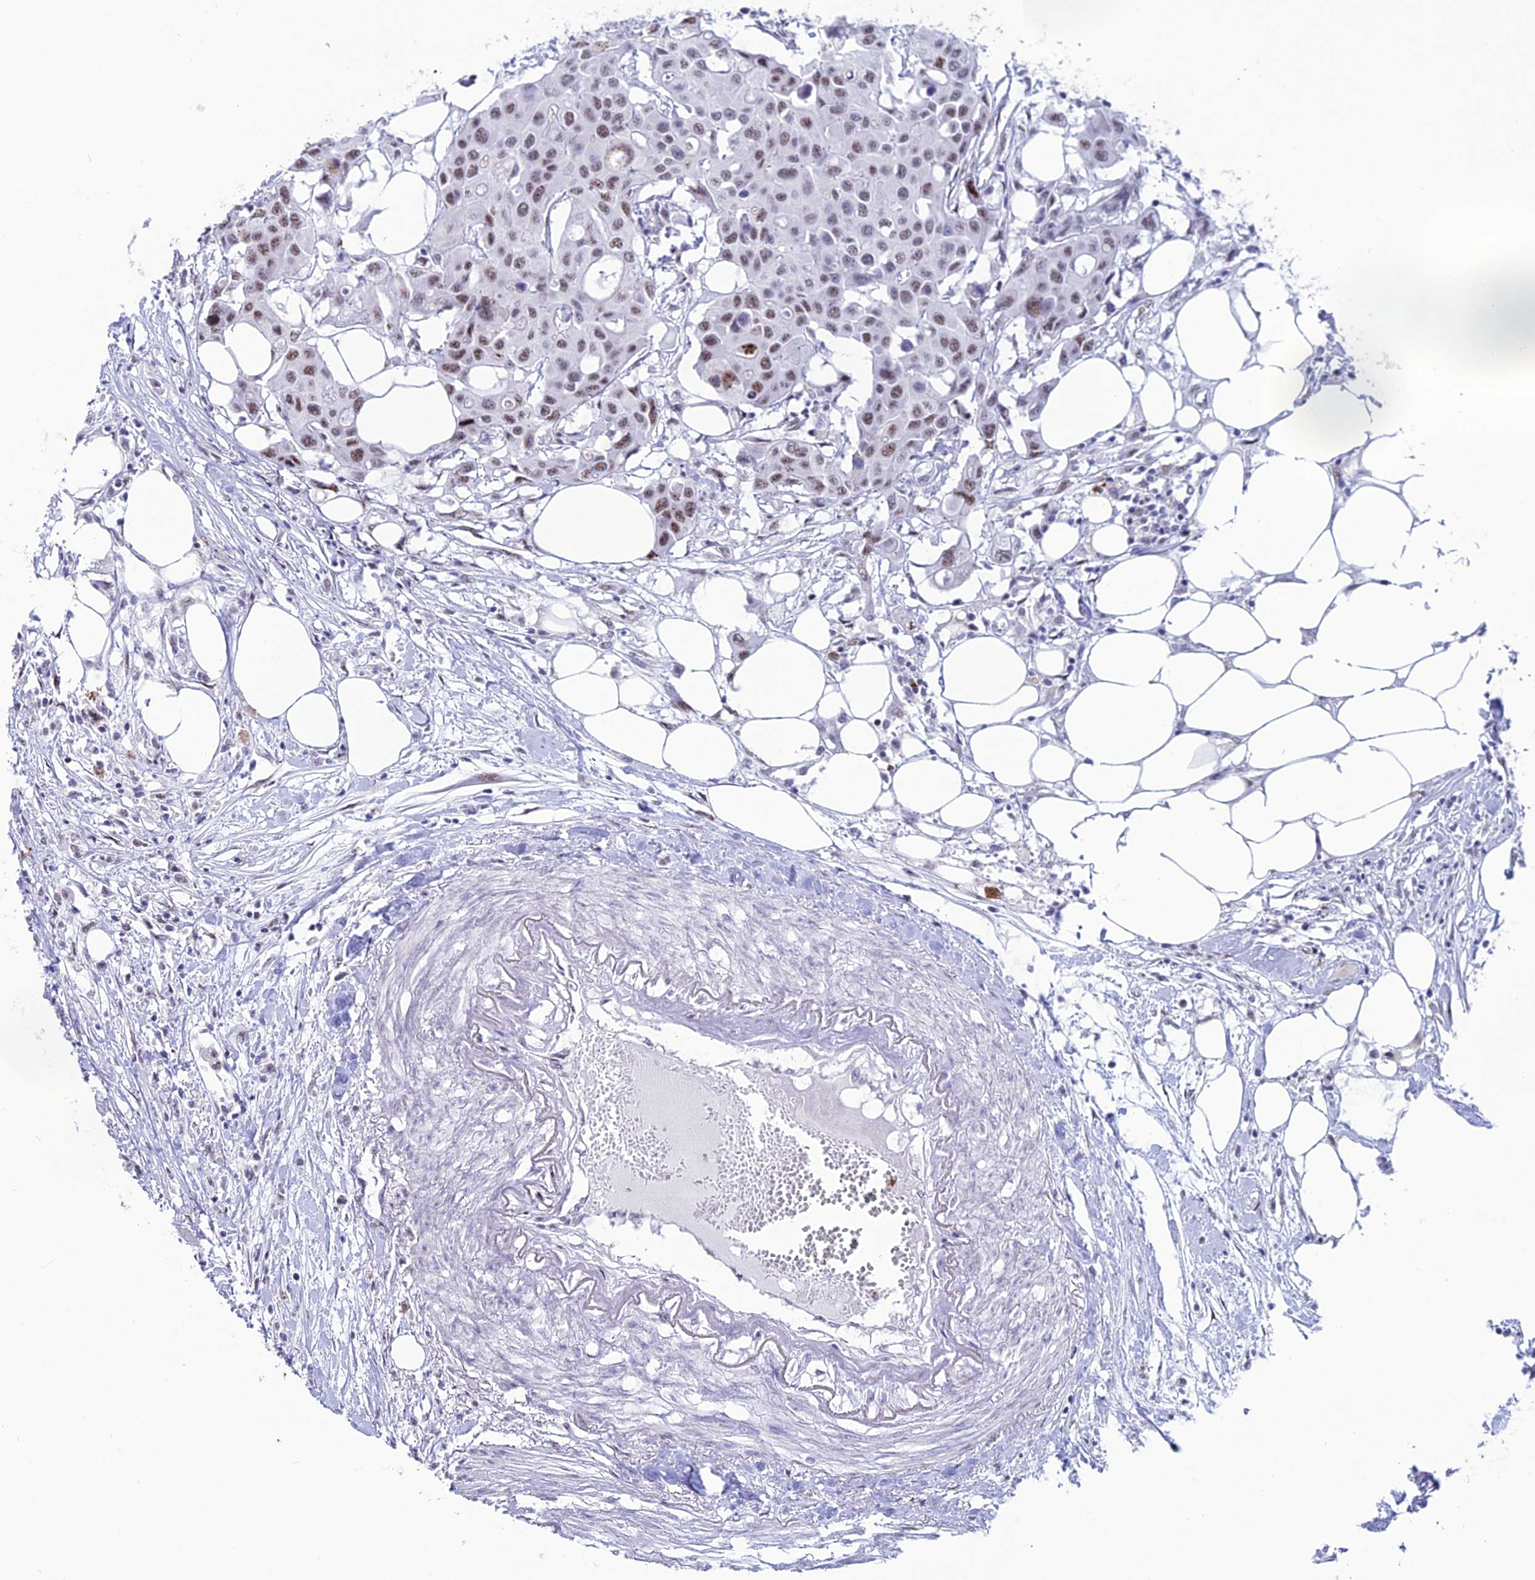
{"staining": {"intensity": "weak", "quantity": ">75%", "location": "nuclear"}, "tissue": "colorectal cancer", "cell_type": "Tumor cells", "image_type": "cancer", "snomed": [{"axis": "morphology", "description": "Adenocarcinoma, NOS"}, {"axis": "topography", "description": "Colon"}], "caption": "Colorectal adenocarcinoma stained with immunohistochemistry exhibits weak nuclear positivity in about >75% of tumor cells.", "gene": "MFSD2B", "patient": {"sex": "male", "age": 77}}